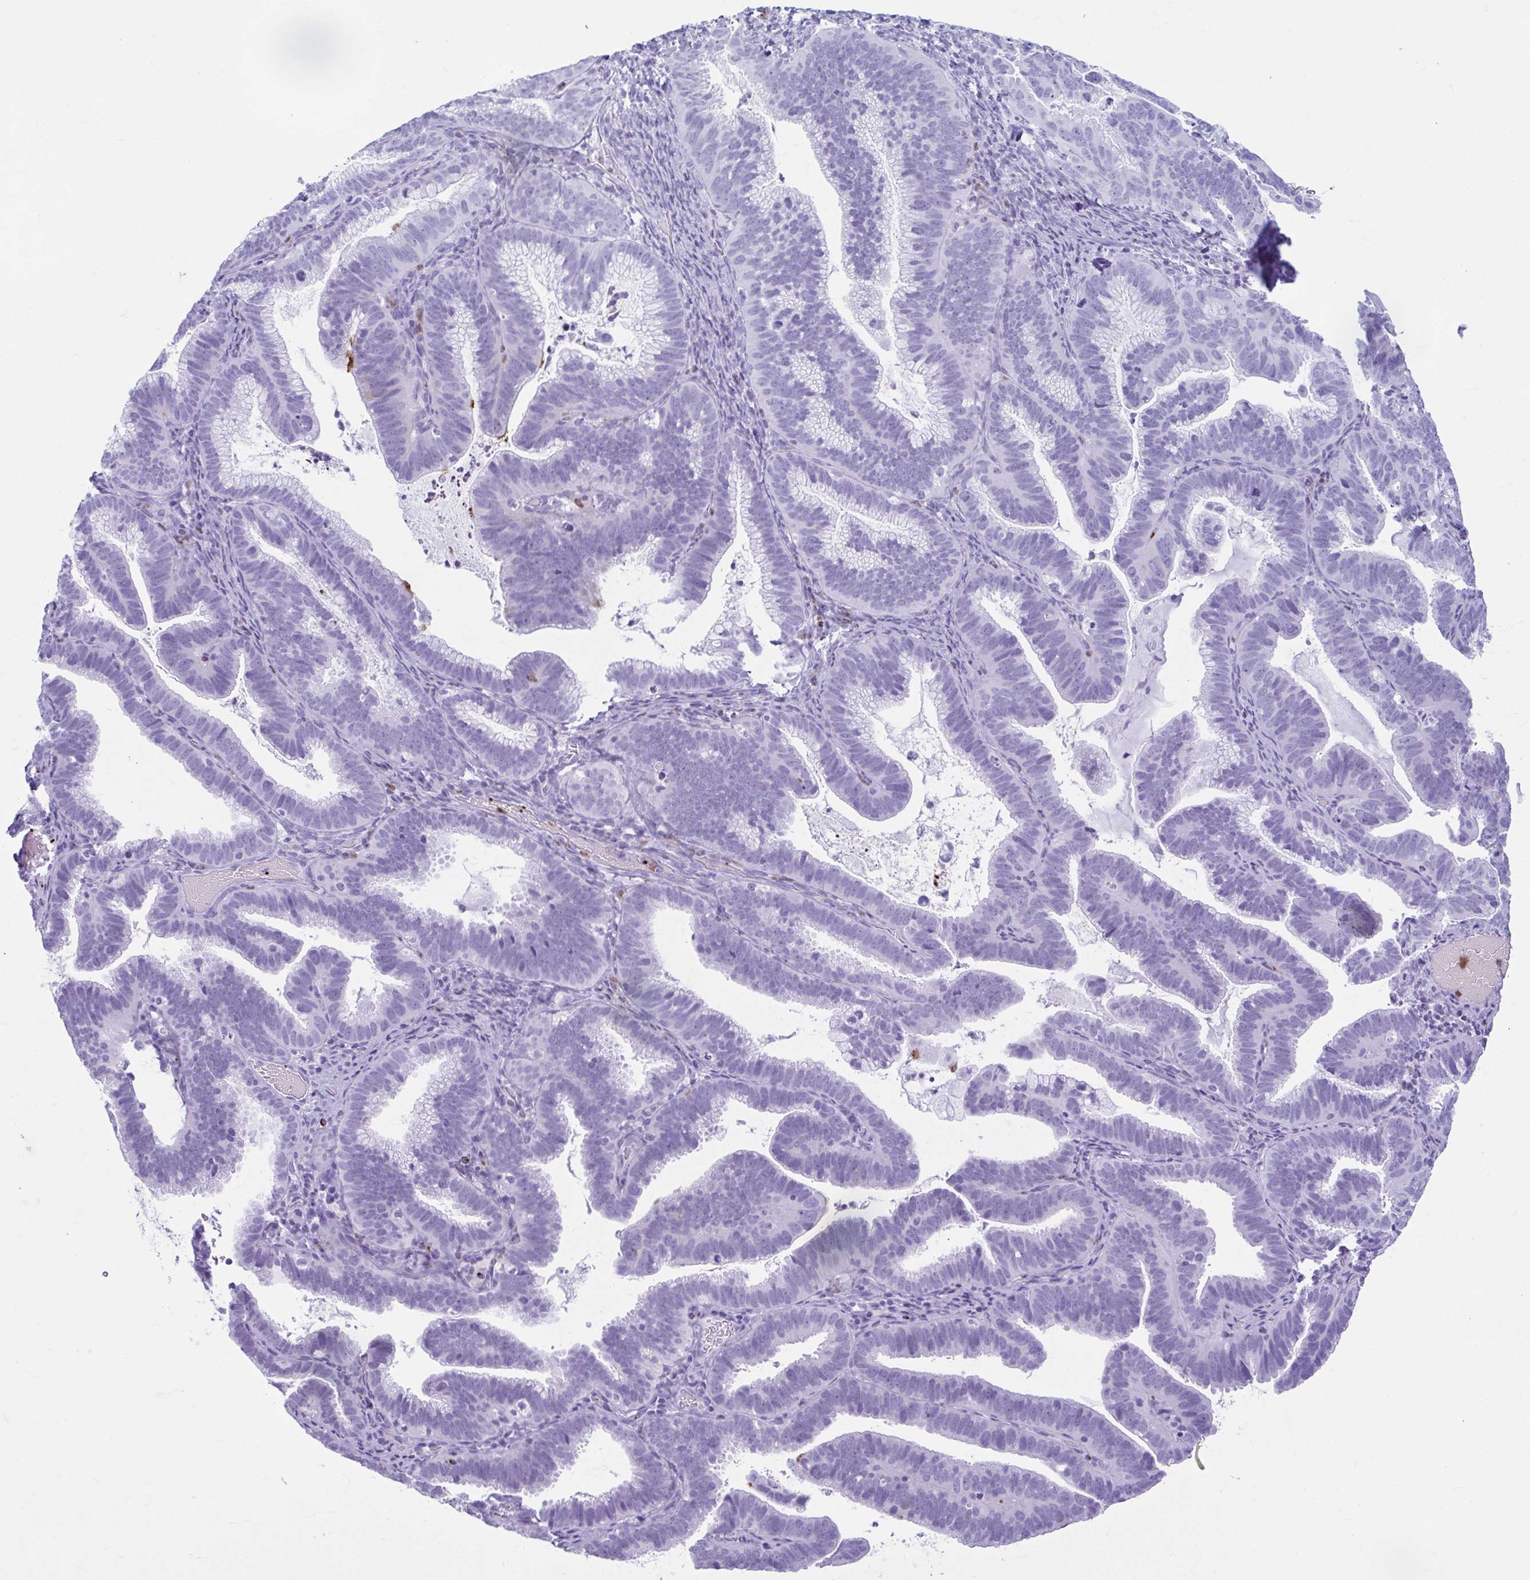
{"staining": {"intensity": "negative", "quantity": "none", "location": "none"}, "tissue": "cervical cancer", "cell_type": "Tumor cells", "image_type": "cancer", "snomed": [{"axis": "morphology", "description": "Adenocarcinoma, NOS"}, {"axis": "topography", "description": "Cervix"}], "caption": "A high-resolution micrograph shows immunohistochemistry staining of cervical adenocarcinoma, which exhibits no significant positivity in tumor cells. (DAB (3,3'-diaminobenzidine) immunohistochemistry (IHC) with hematoxylin counter stain).", "gene": "TCEAL3", "patient": {"sex": "female", "age": 61}}